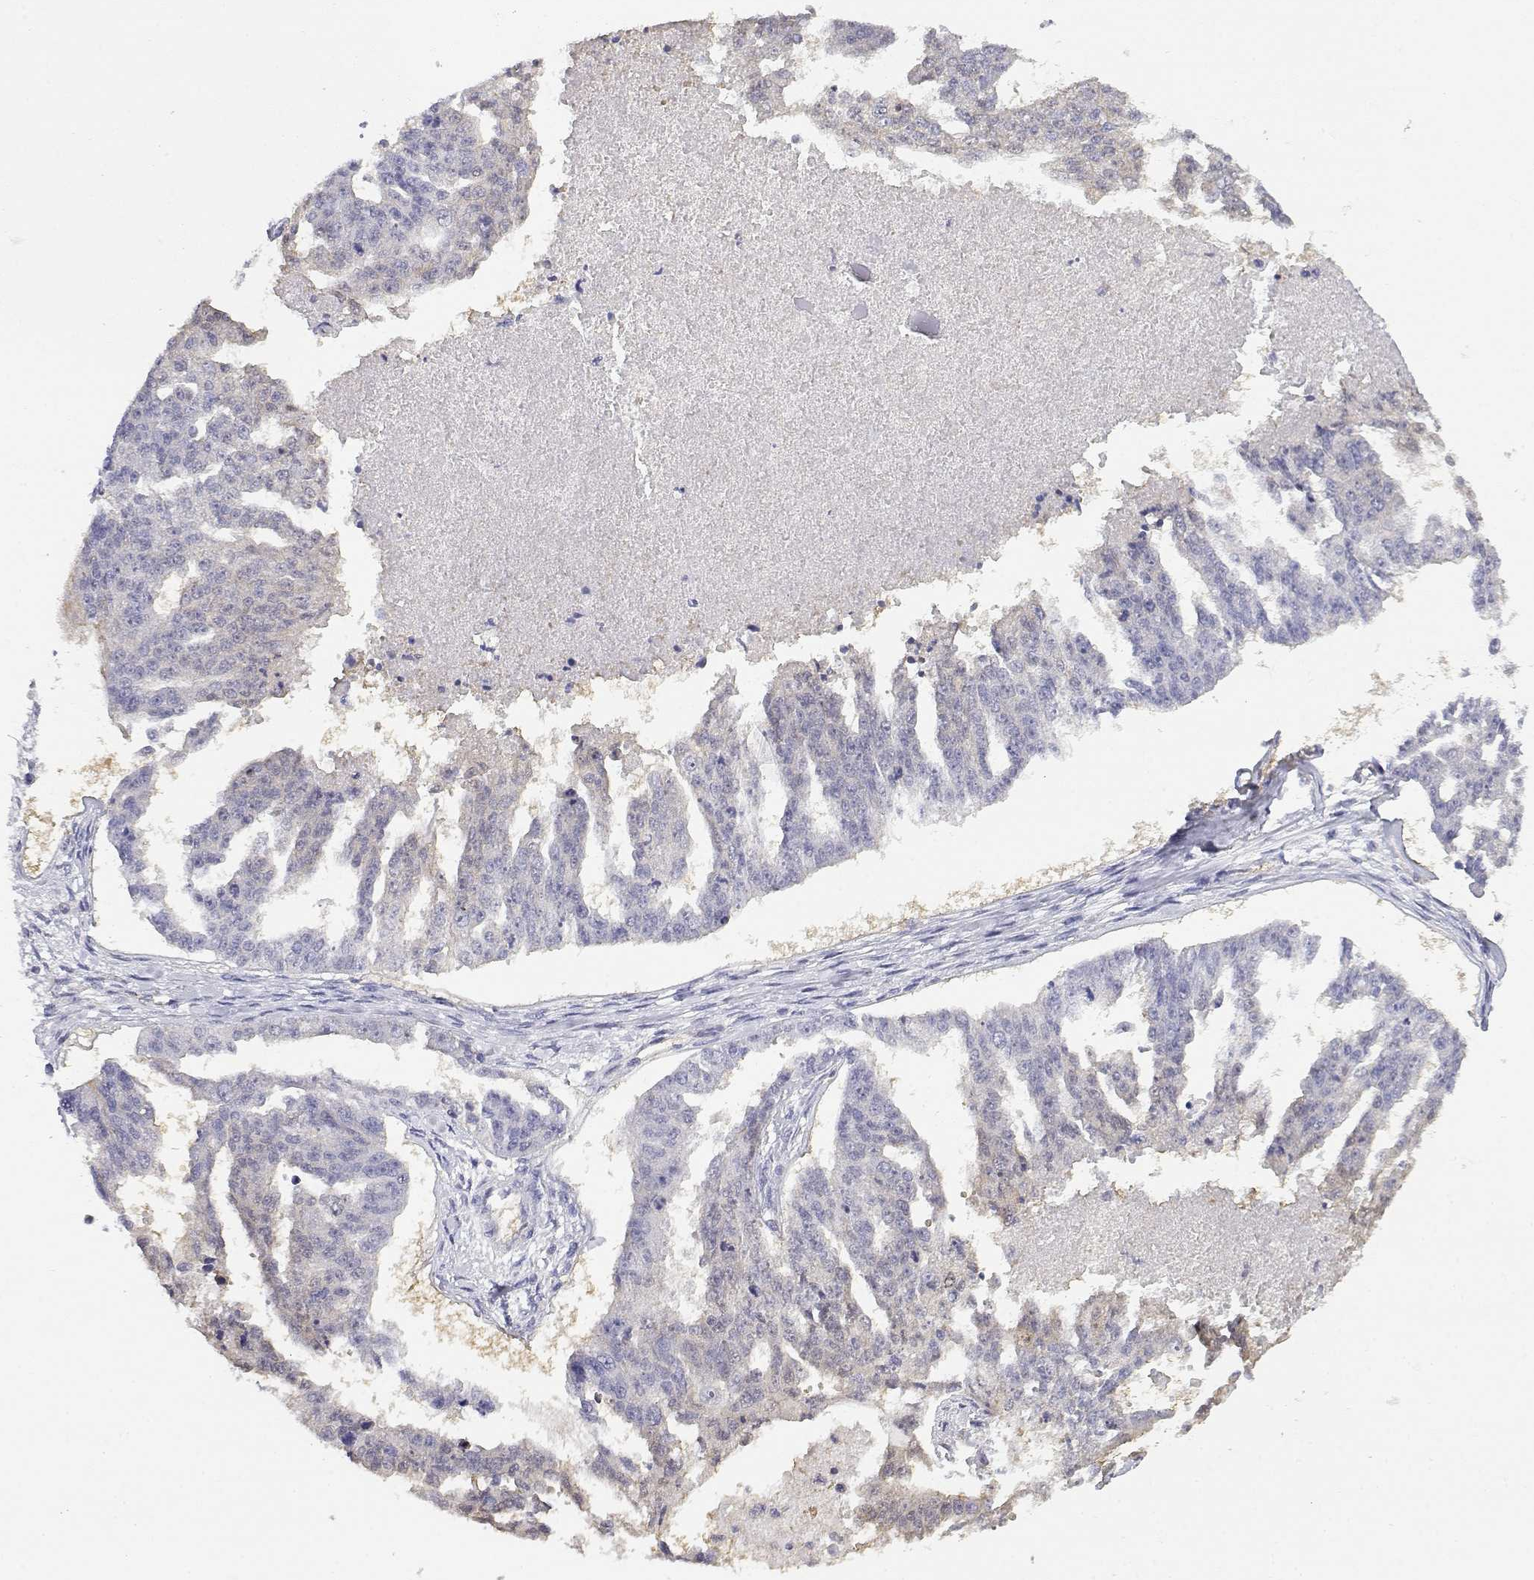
{"staining": {"intensity": "negative", "quantity": "none", "location": "none"}, "tissue": "ovarian cancer", "cell_type": "Tumor cells", "image_type": "cancer", "snomed": [{"axis": "morphology", "description": "Cystadenocarcinoma, serous, NOS"}, {"axis": "topography", "description": "Ovary"}], "caption": "Ovarian serous cystadenocarcinoma stained for a protein using immunohistochemistry (IHC) reveals no positivity tumor cells.", "gene": "ADA", "patient": {"sex": "female", "age": 58}}